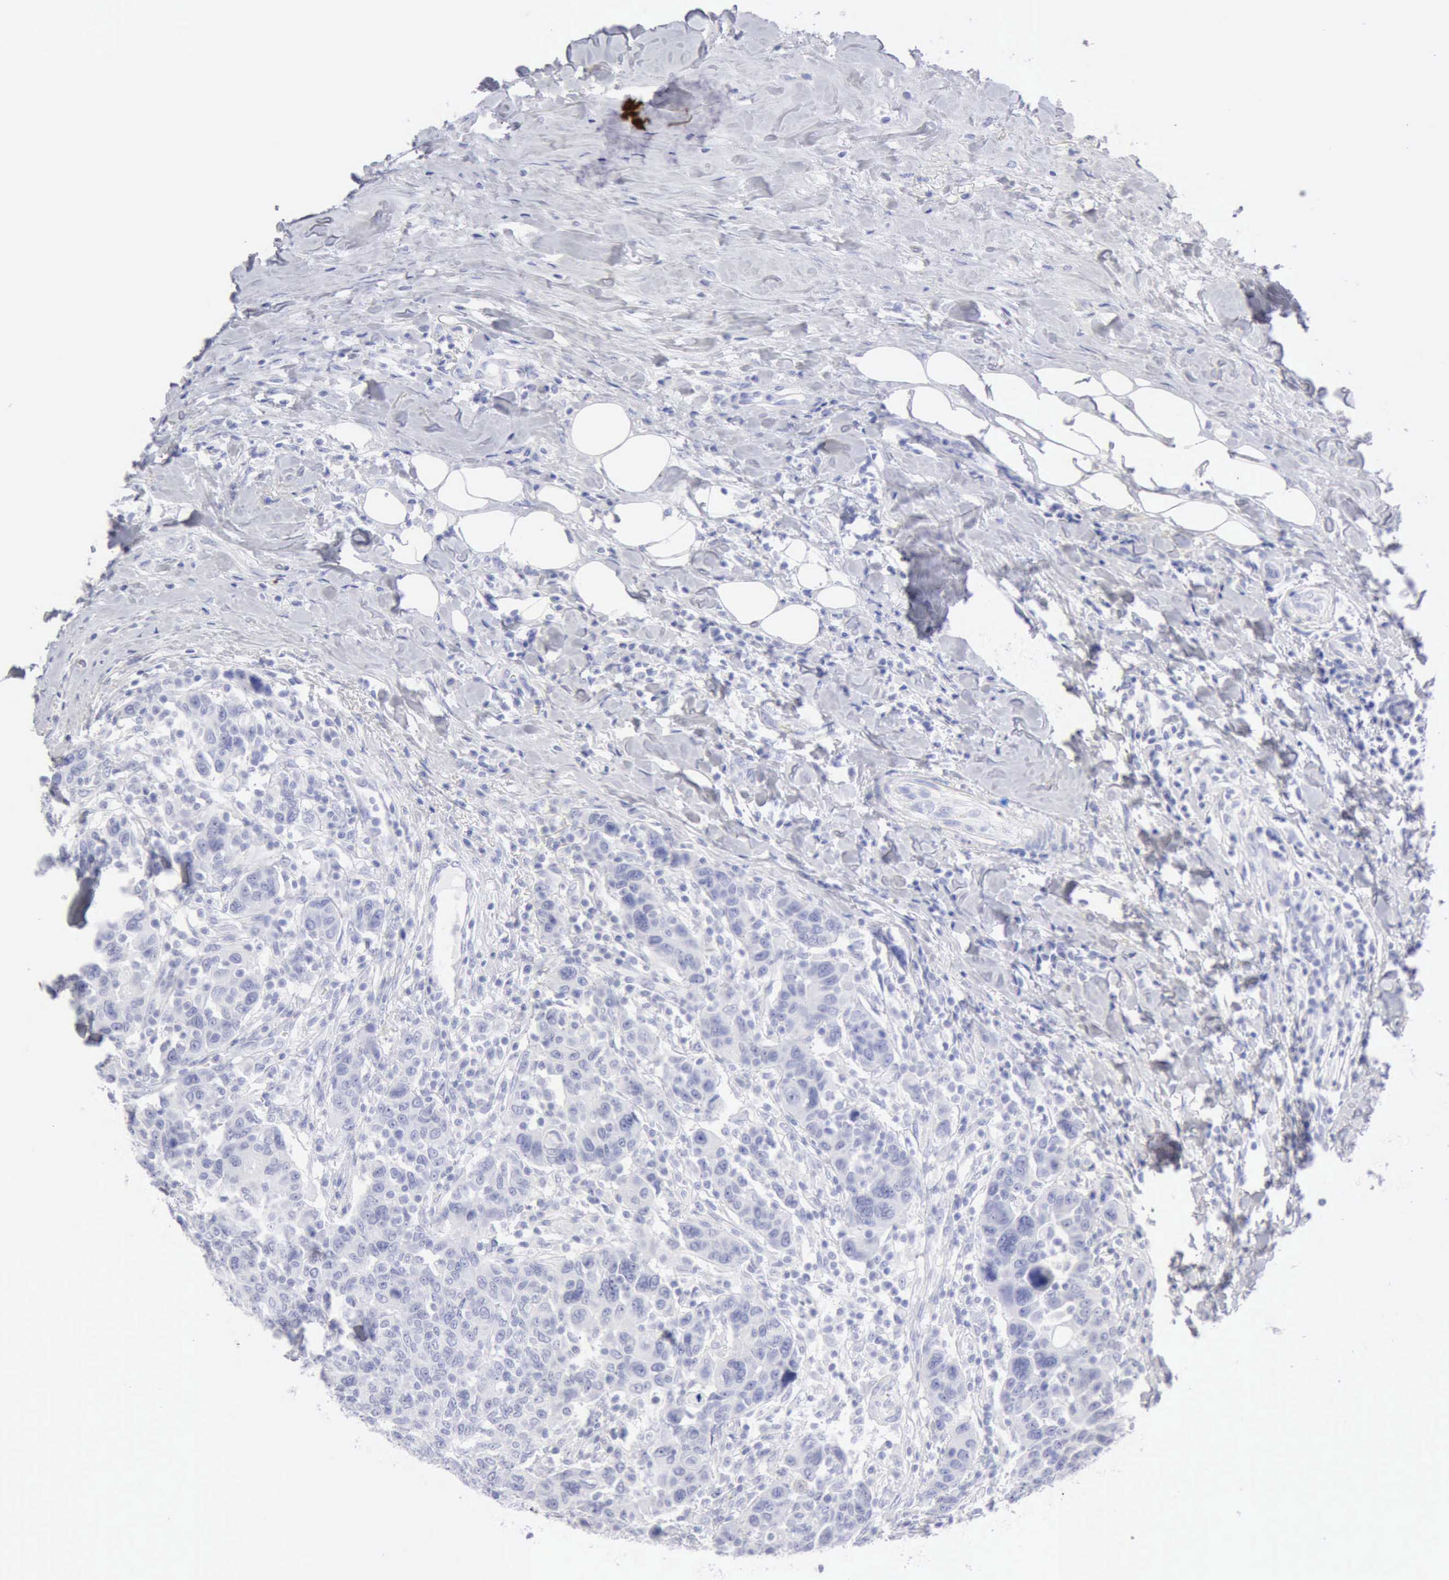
{"staining": {"intensity": "negative", "quantity": "none", "location": "none"}, "tissue": "breast cancer", "cell_type": "Tumor cells", "image_type": "cancer", "snomed": [{"axis": "morphology", "description": "Duct carcinoma"}, {"axis": "topography", "description": "Breast"}], "caption": "Immunohistochemical staining of breast cancer demonstrates no significant staining in tumor cells.", "gene": "KRT10", "patient": {"sex": "female", "age": 37}}